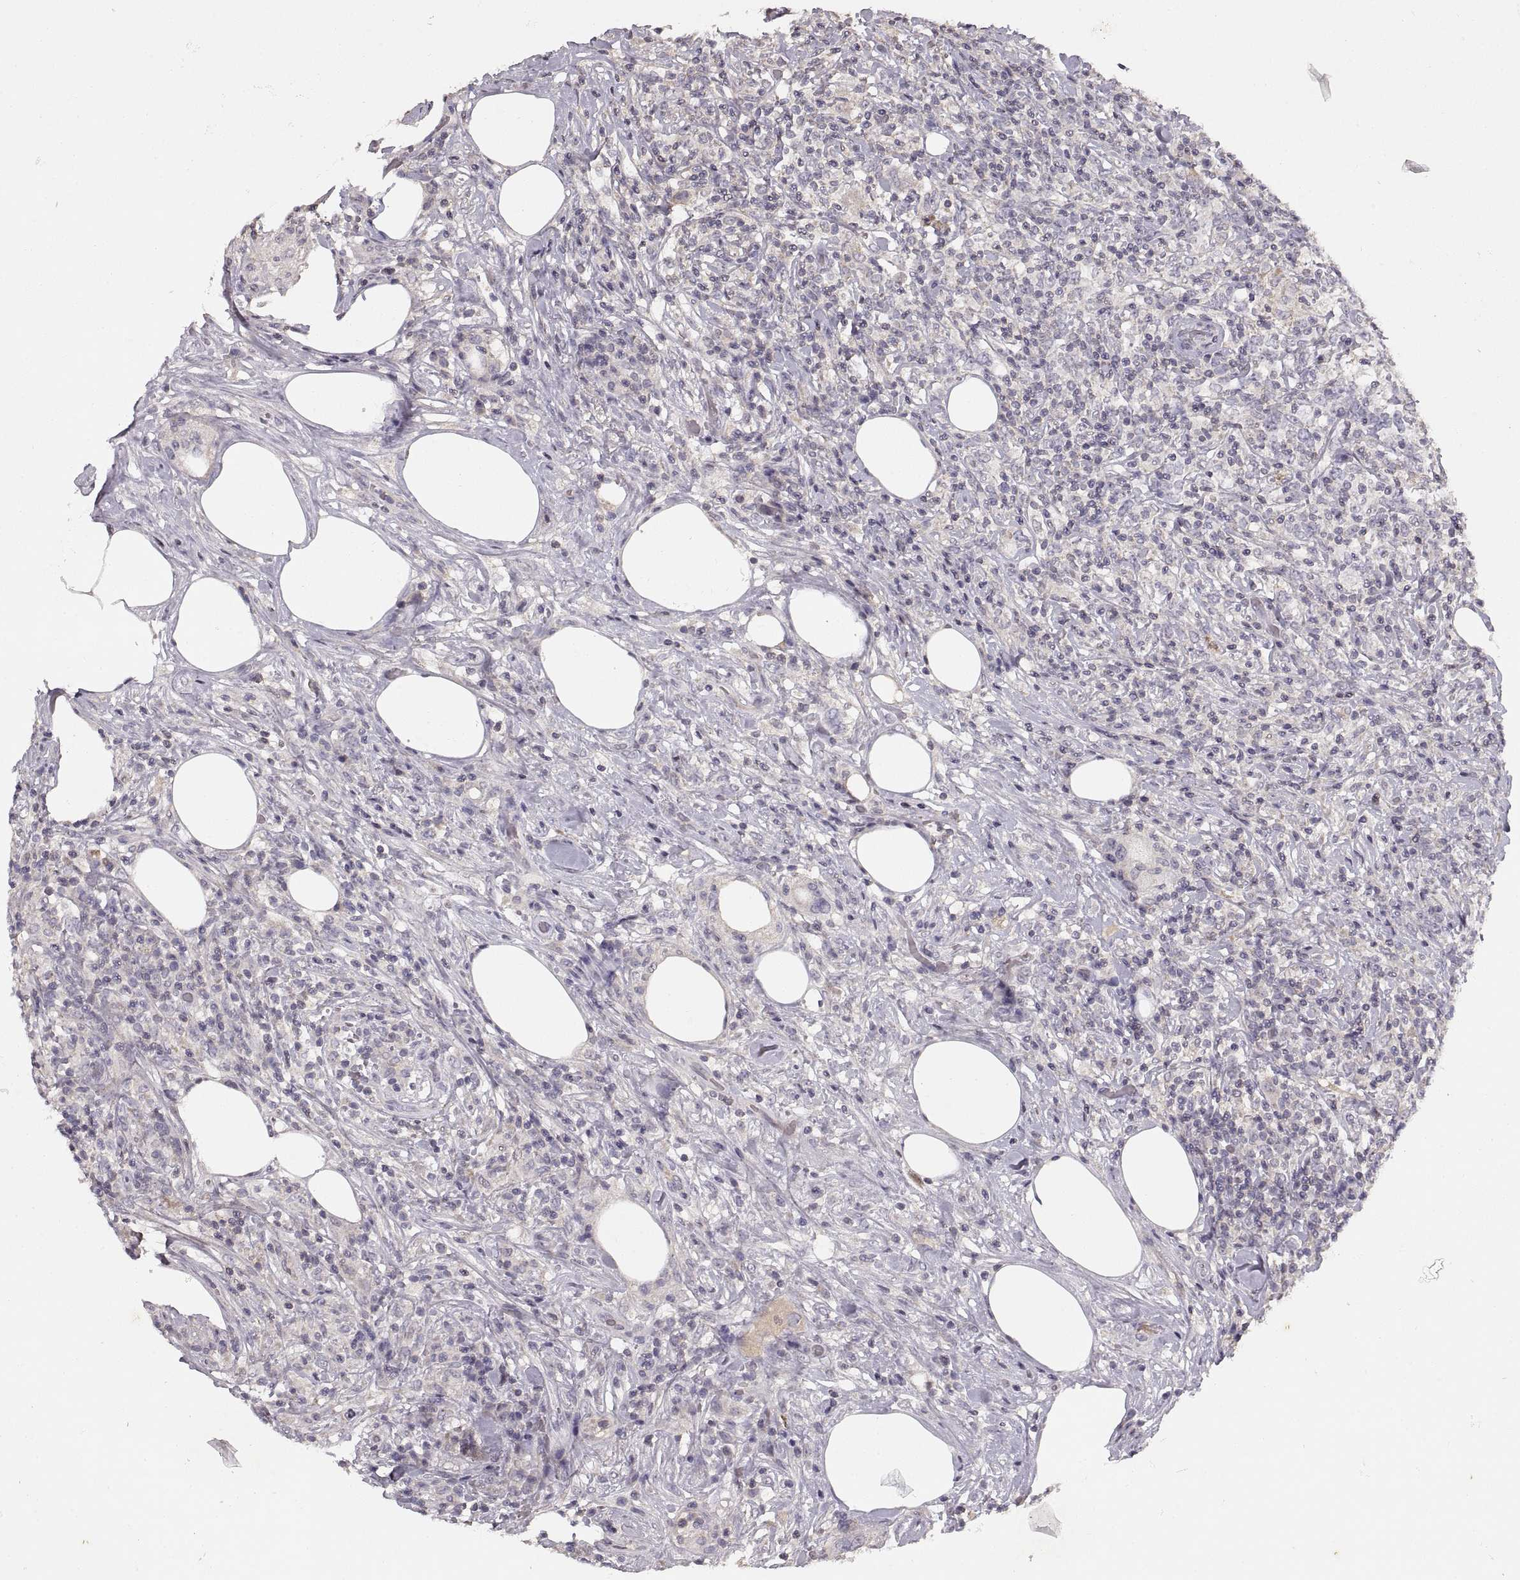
{"staining": {"intensity": "negative", "quantity": "none", "location": "none"}, "tissue": "lymphoma", "cell_type": "Tumor cells", "image_type": "cancer", "snomed": [{"axis": "morphology", "description": "Malignant lymphoma, non-Hodgkin's type, High grade"}, {"axis": "topography", "description": "Lymph node"}], "caption": "This micrograph is of lymphoma stained with immunohistochemistry (IHC) to label a protein in brown with the nuclei are counter-stained blue. There is no staining in tumor cells. (IHC, brightfield microscopy, high magnification).", "gene": "ADAM11", "patient": {"sex": "female", "age": 84}}